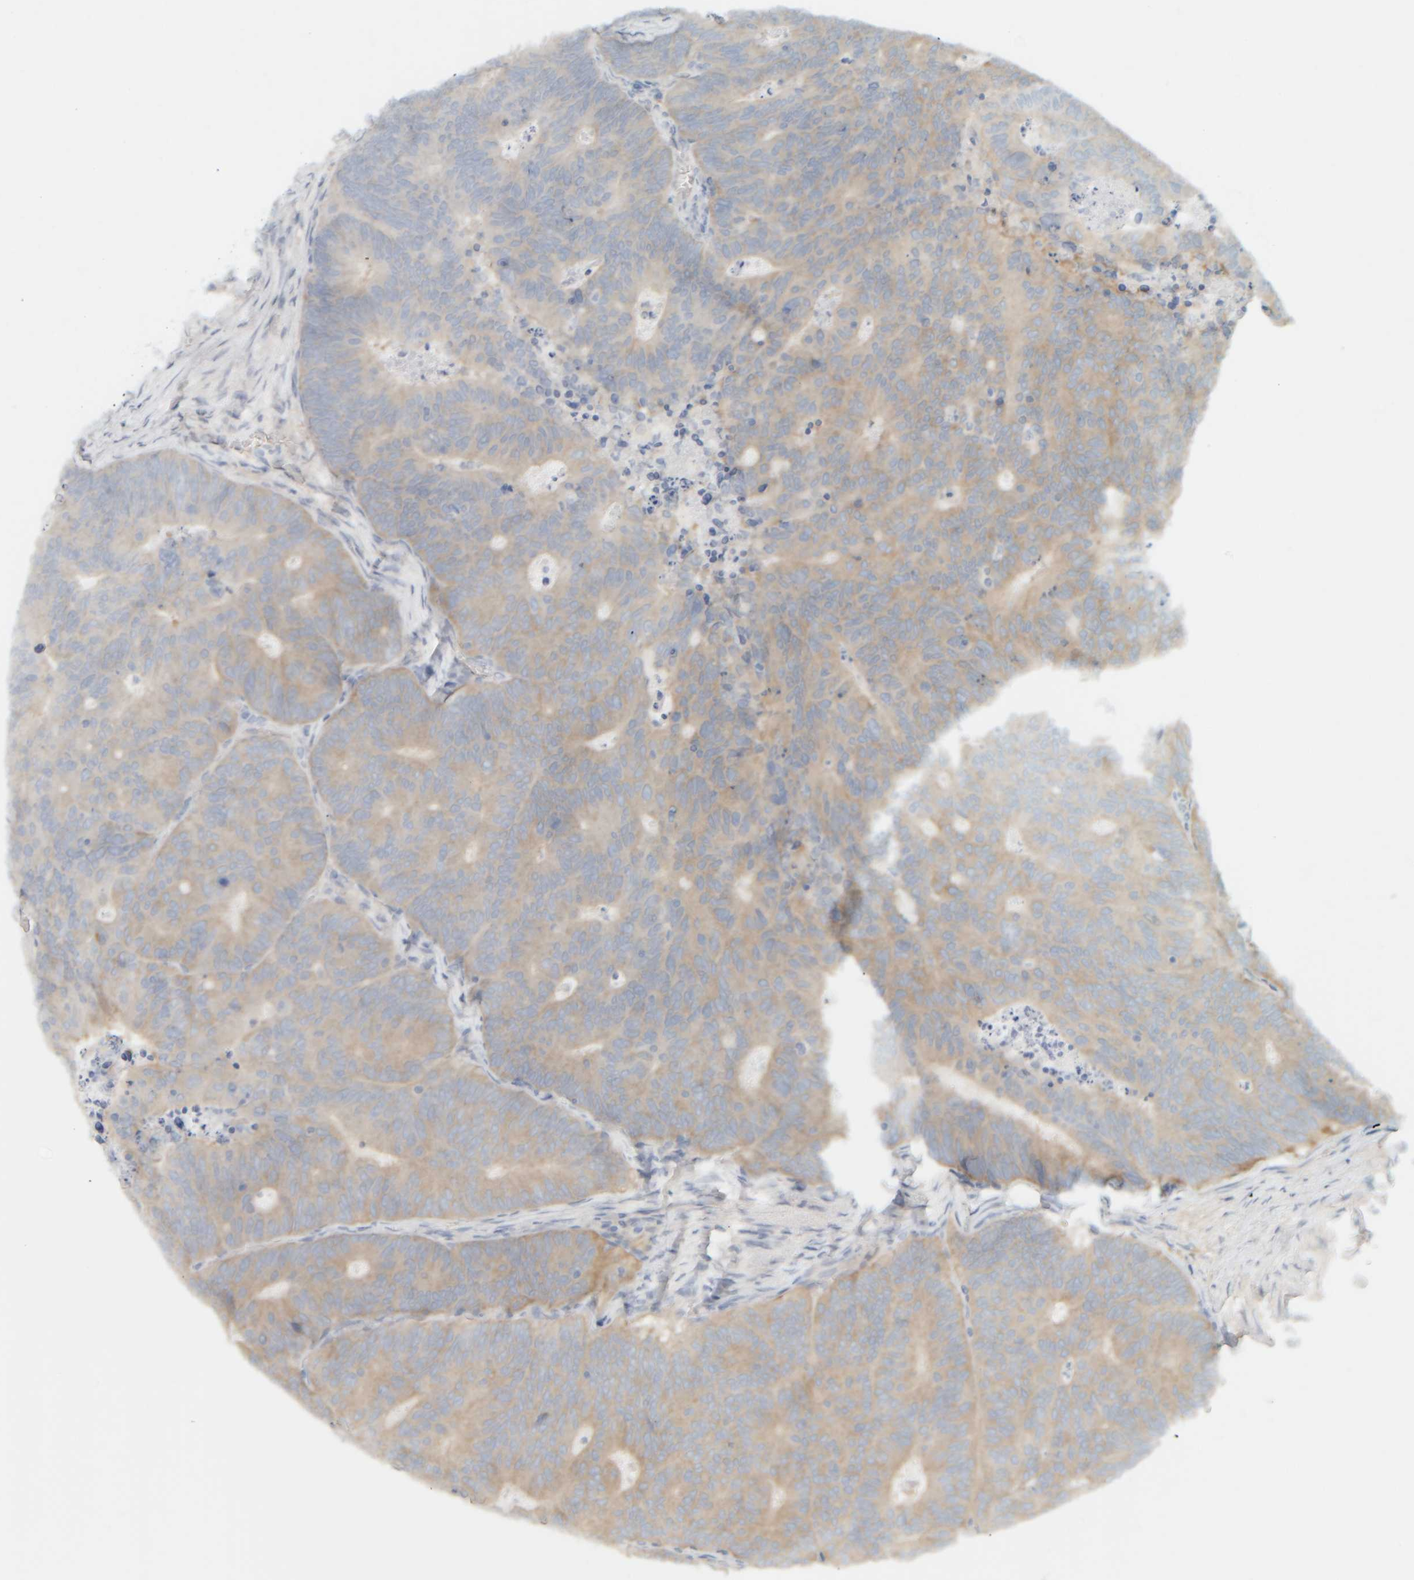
{"staining": {"intensity": "weak", "quantity": ">75%", "location": "cytoplasmic/membranous"}, "tissue": "colorectal cancer", "cell_type": "Tumor cells", "image_type": "cancer", "snomed": [{"axis": "morphology", "description": "Adenocarcinoma, NOS"}, {"axis": "topography", "description": "Colon"}], "caption": "Tumor cells demonstrate weak cytoplasmic/membranous expression in approximately >75% of cells in adenocarcinoma (colorectal).", "gene": "PTGES3L-AARSD1", "patient": {"sex": "male", "age": 87}}